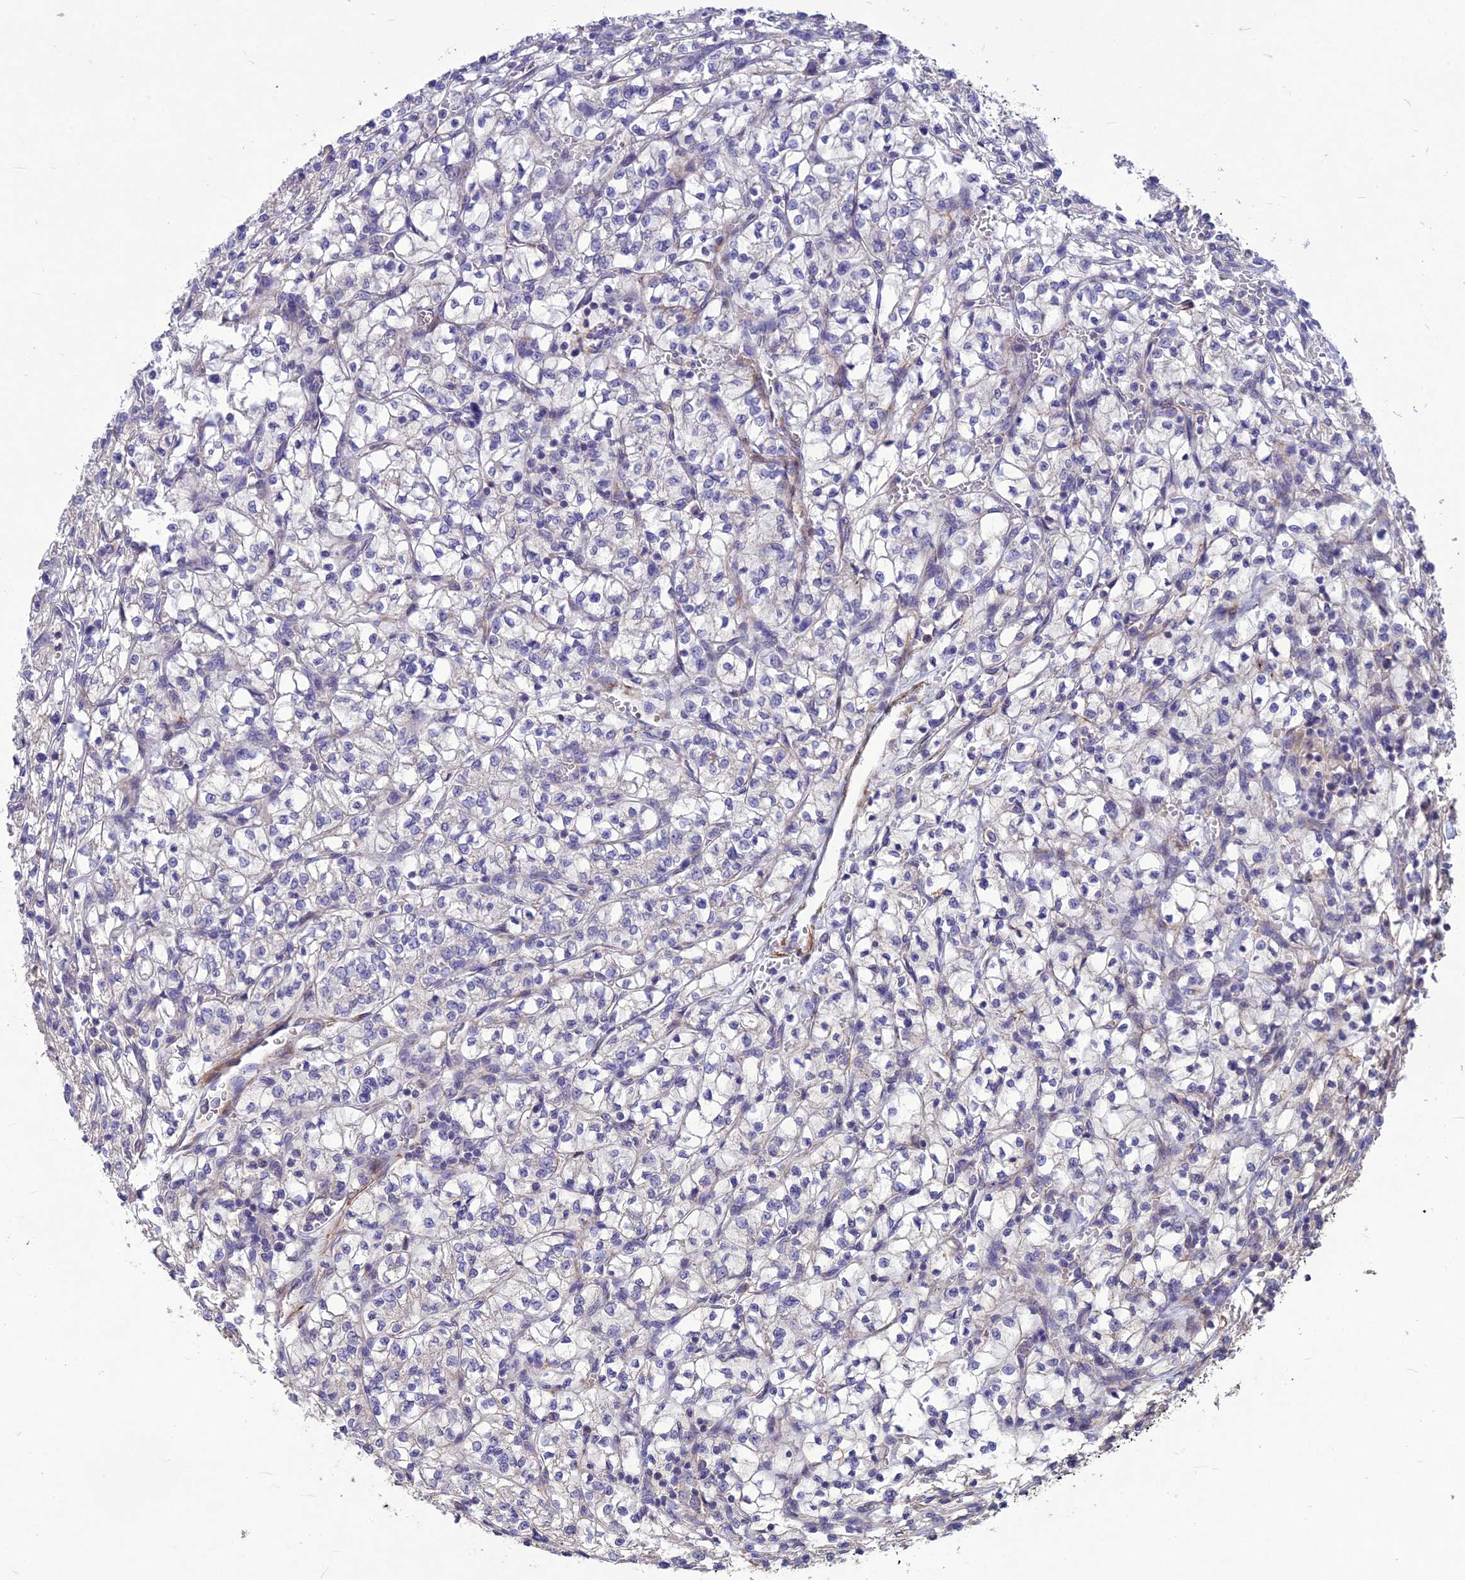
{"staining": {"intensity": "negative", "quantity": "none", "location": "none"}, "tissue": "renal cancer", "cell_type": "Tumor cells", "image_type": "cancer", "snomed": [{"axis": "morphology", "description": "Adenocarcinoma, NOS"}, {"axis": "topography", "description": "Kidney"}], "caption": "Tumor cells are negative for brown protein staining in renal cancer (adenocarcinoma).", "gene": "CLUH", "patient": {"sex": "female", "age": 64}}